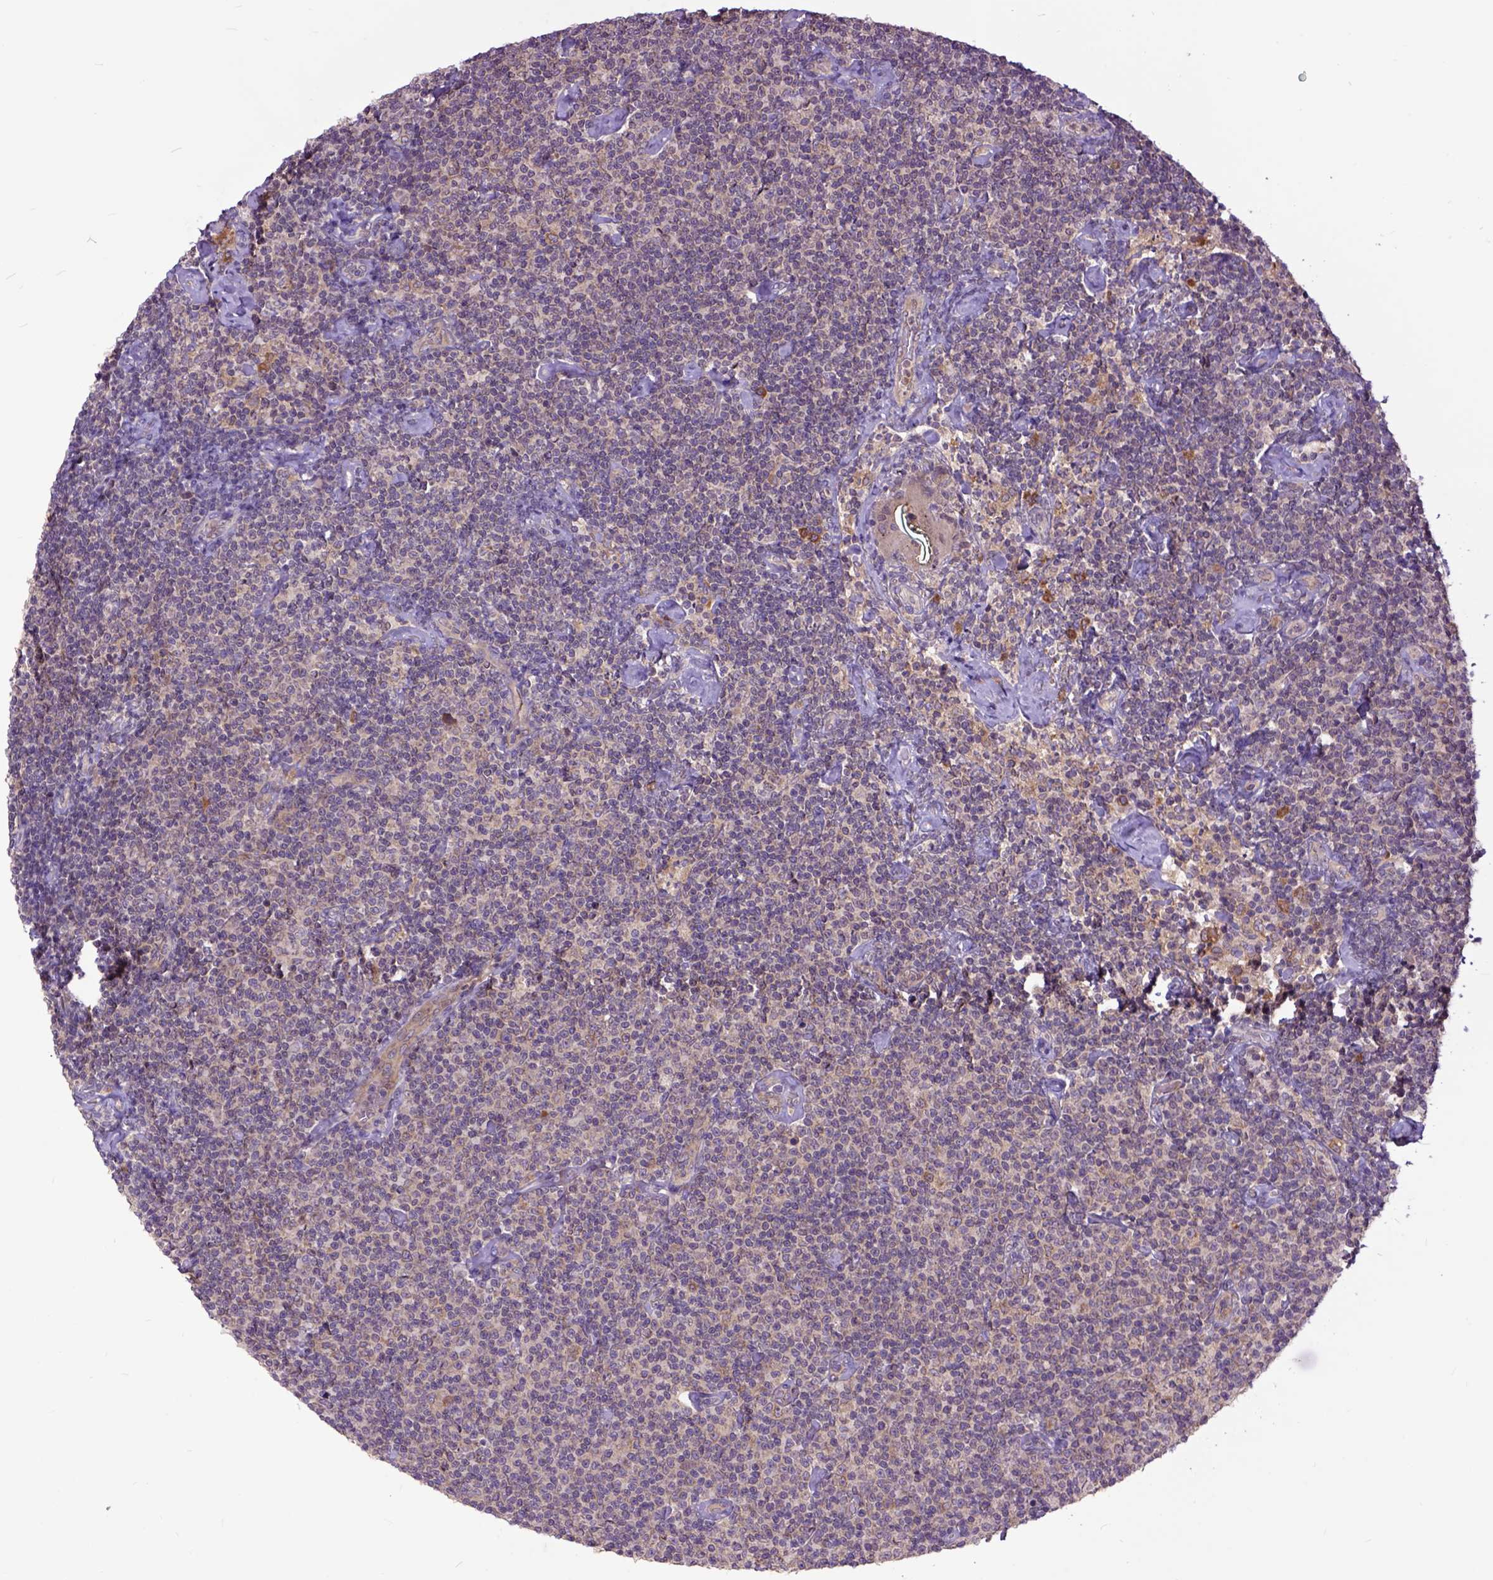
{"staining": {"intensity": "negative", "quantity": "none", "location": "none"}, "tissue": "lymphoma", "cell_type": "Tumor cells", "image_type": "cancer", "snomed": [{"axis": "morphology", "description": "Malignant lymphoma, non-Hodgkin's type, Low grade"}, {"axis": "topography", "description": "Lymph node"}], "caption": "Tumor cells show no significant staining in low-grade malignant lymphoma, non-Hodgkin's type. The staining is performed using DAB brown chromogen with nuclei counter-stained in using hematoxylin.", "gene": "ARL1", "patient": {"sex": "male", "age": 81}}